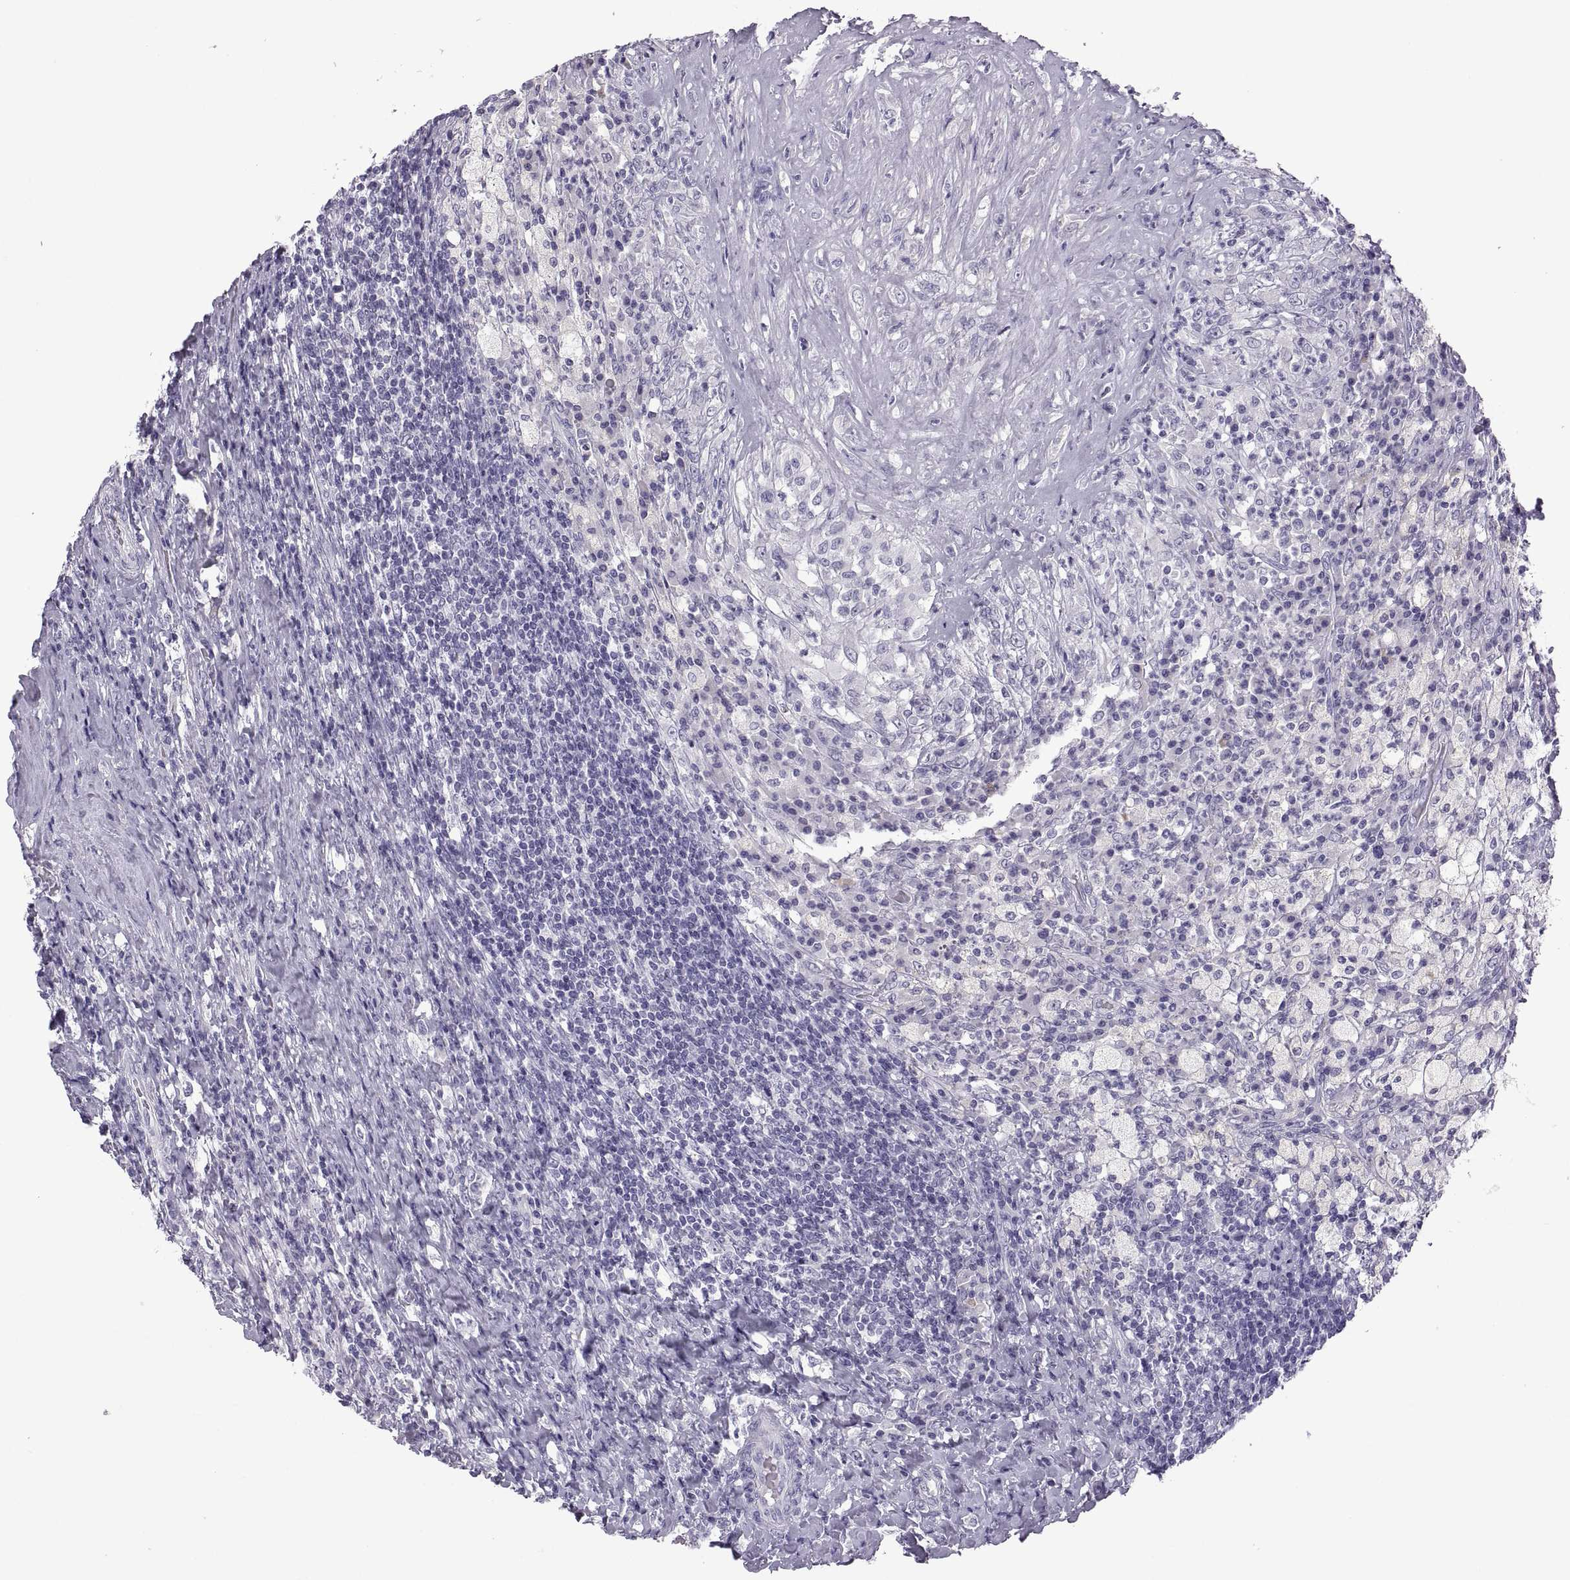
{"staining": {"intensity": "negative", "quantity": "none", "location": "none"}, "tissue": "testis cancer", "cell_type": "Tumor cells", "image_type": "cancer", "snomed": [{"axis": "morphology", "description": "Necrosis, NOS"}, {"axis": "morphology", "description": "Carcinoma, Embryonal, NOS"}, {"axis": "topography", "description": "Testis"}], "caption": "High magnification brightfield microscopy of testis cancer (embryonal carcinoma) stained with DAB (brown) and counterstained with hematoxylin (blue): tumor cells show no significant staining. (Immunohistochemistry (ihc), brightfield microscopy, high magnification).", "gene": "RDM1", "patient": {"sex": "male", "age": 19}}